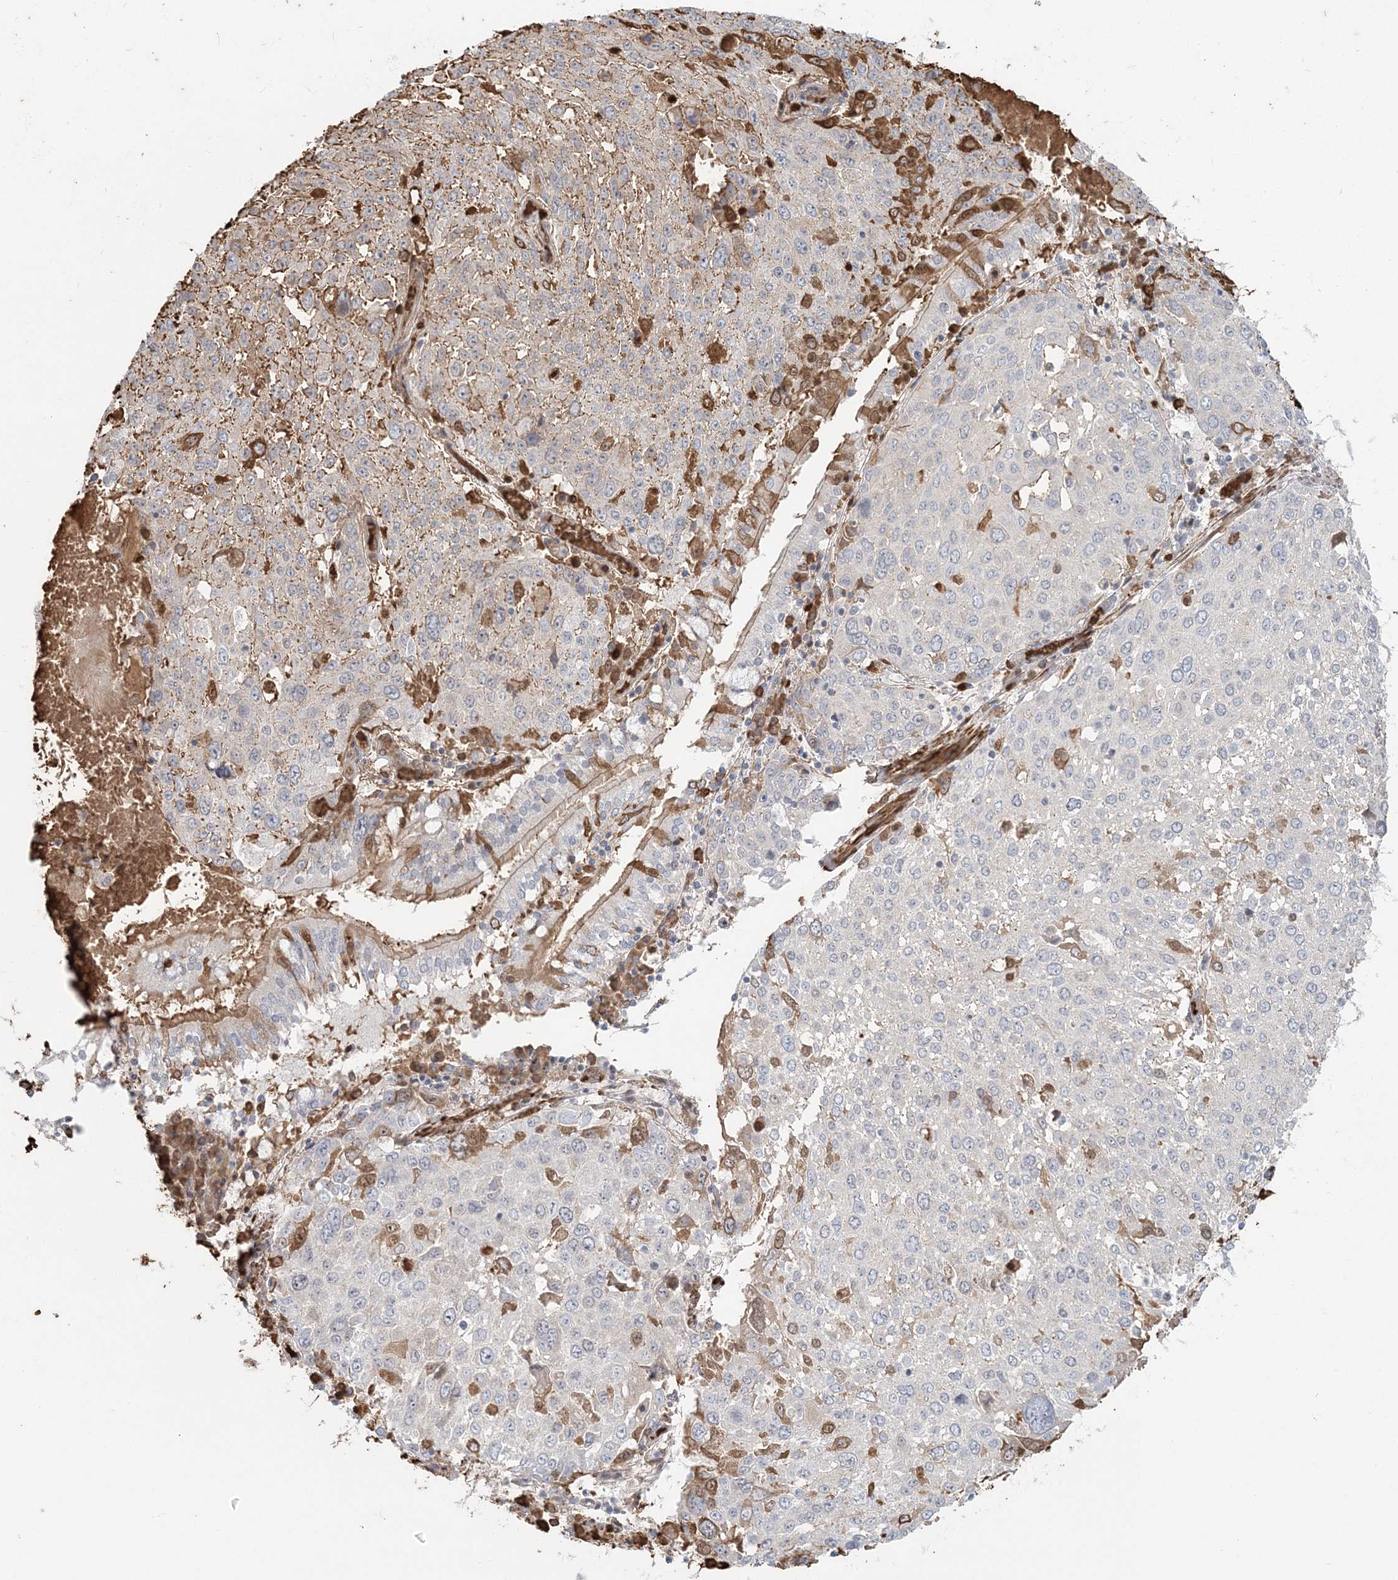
{"staining": {"intensity": "moderate", "quantity": "<25%", "location": "cytoplasmic/membranous"}, "tissue": "lung cancer", "cell_type": "Tumor cells", "image_type": "cancer", "snomed": [{"axis": "morphology", "description": "Squamous cell carcinoma, NOS"}, {"axis": "topography", "description": "Lung"}], "caption": "Lung cancer (squamous cell carcinoma) was stained to show a protein in brown. There is low levels of moderate cytoplasmic/membranous positivity in approximately <25% of tumor cells.", "gene": "SERINC1", "patient": {"sex": "male", "age": 65}}